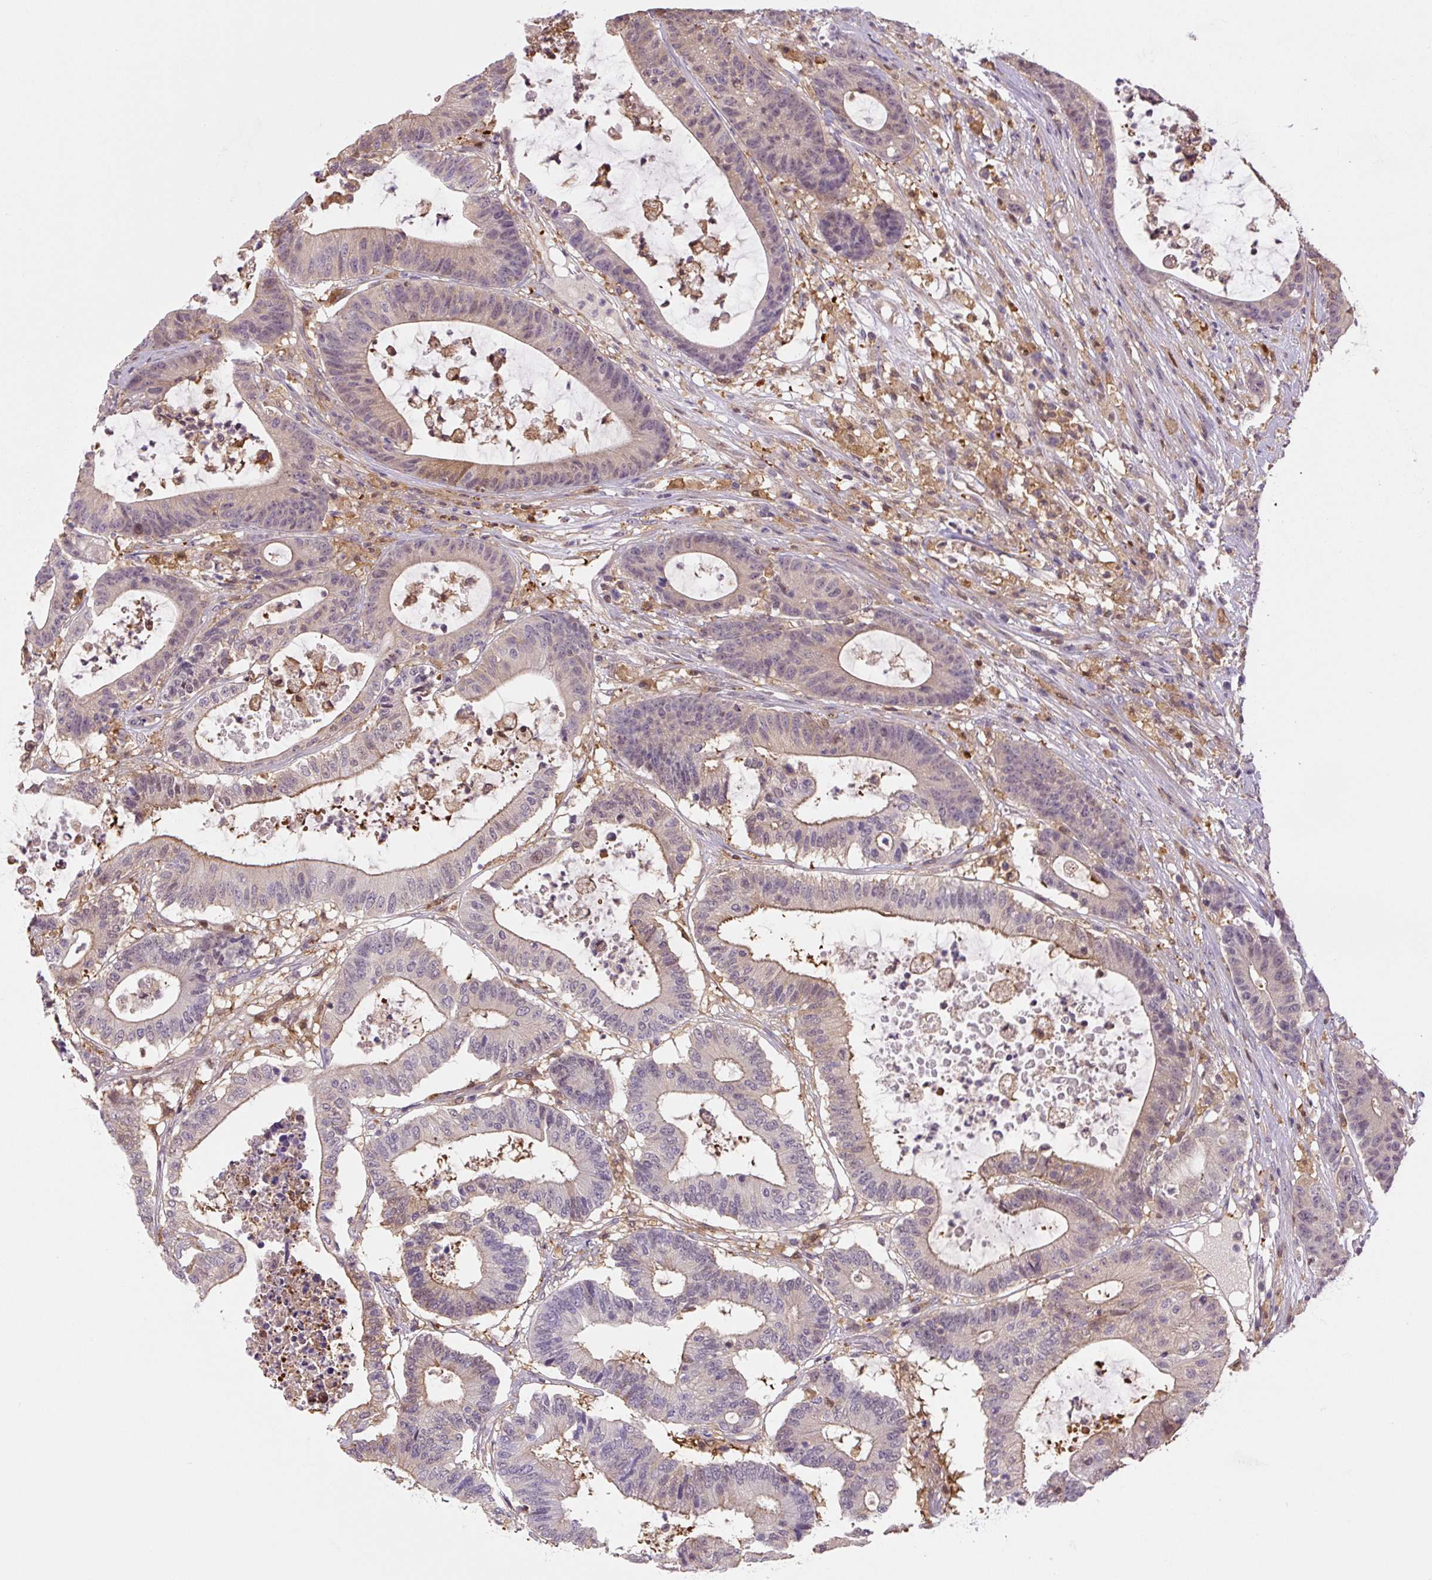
{"staining": {"intensity": "weak", "quantity": "25%-75%", "location": "cytoplasmic/membranous"}, "tissue": "colorectal cancer", "cell_type": "Tumor cells", "image_type": "cancer", "snomed": [{"axis": "morphology", "description": "Adenocarcinoma, NOS"}, {"axis": "topography", "description": "Colon"}], "caption": "Adenocarcinoma (colorectal) was stained to show a protein in brown. There is low levels of weak cytoplasmic/membranous staining in approximately 25%-75% of tumor cells.", "gene": "SPSB2", "patient": {"sex": "female", "age": 84}}